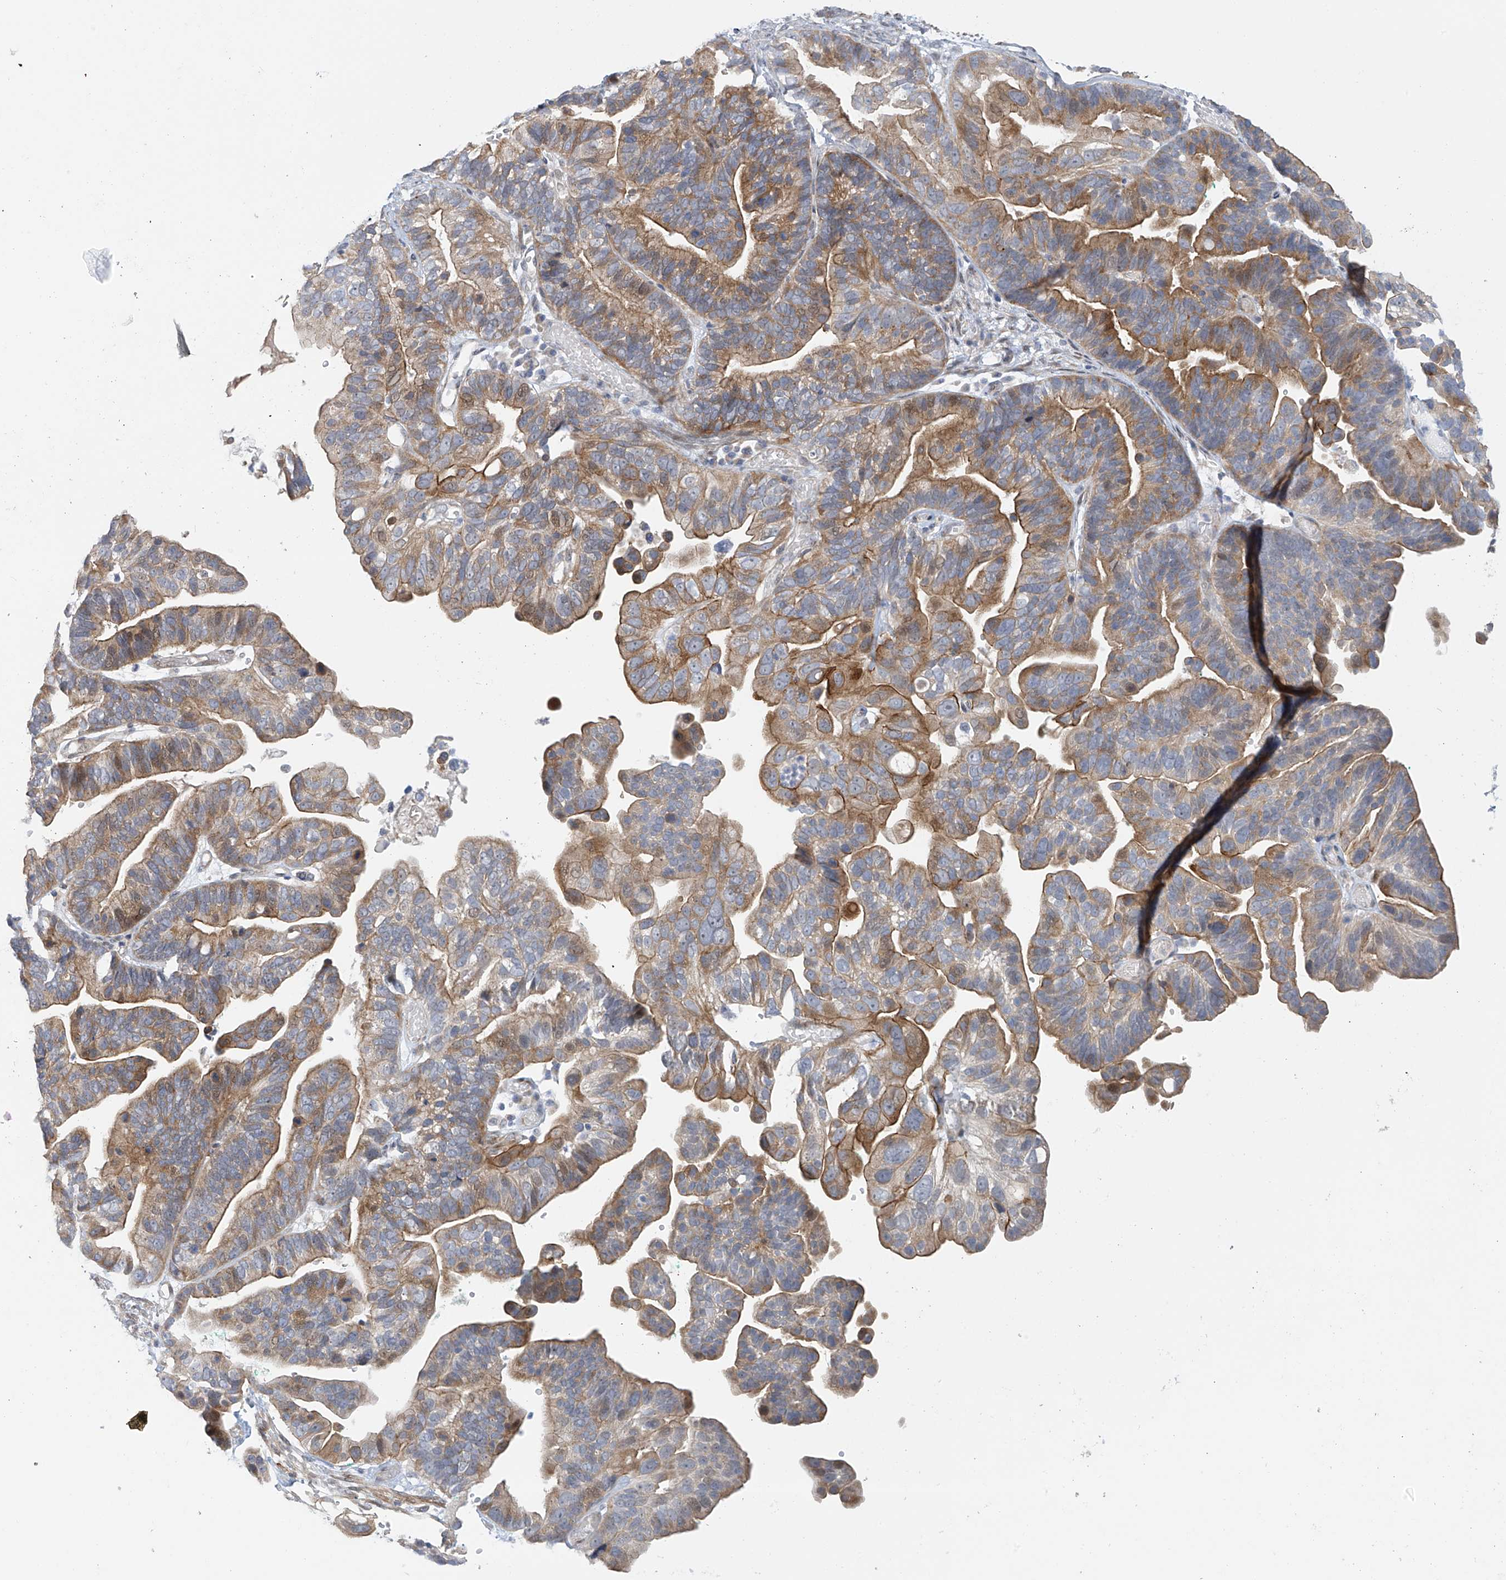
{"staining": {"intensity": "moderate", "quantity": ">75%", "location": "cytoplasmic/membranous"}, "tissue": "ovarian cancer", "cell_type": "Tumor cells", "image_type": "cancer", "snomed": [{"axis": "morphology", "description": "Cystadenocarcinoma, serous, NOS"}, {"axis": "topography", "description": "Ovary"}], "caption": "DAB immunohistochemical staining of ovarian serous cystadenocarcinoma displays moderate cytoplasmic/membranous protein expression in approximately >75% of tumor cells.", "gene": "ZNF641", "patient": {"sex": "female", "age": 56}}